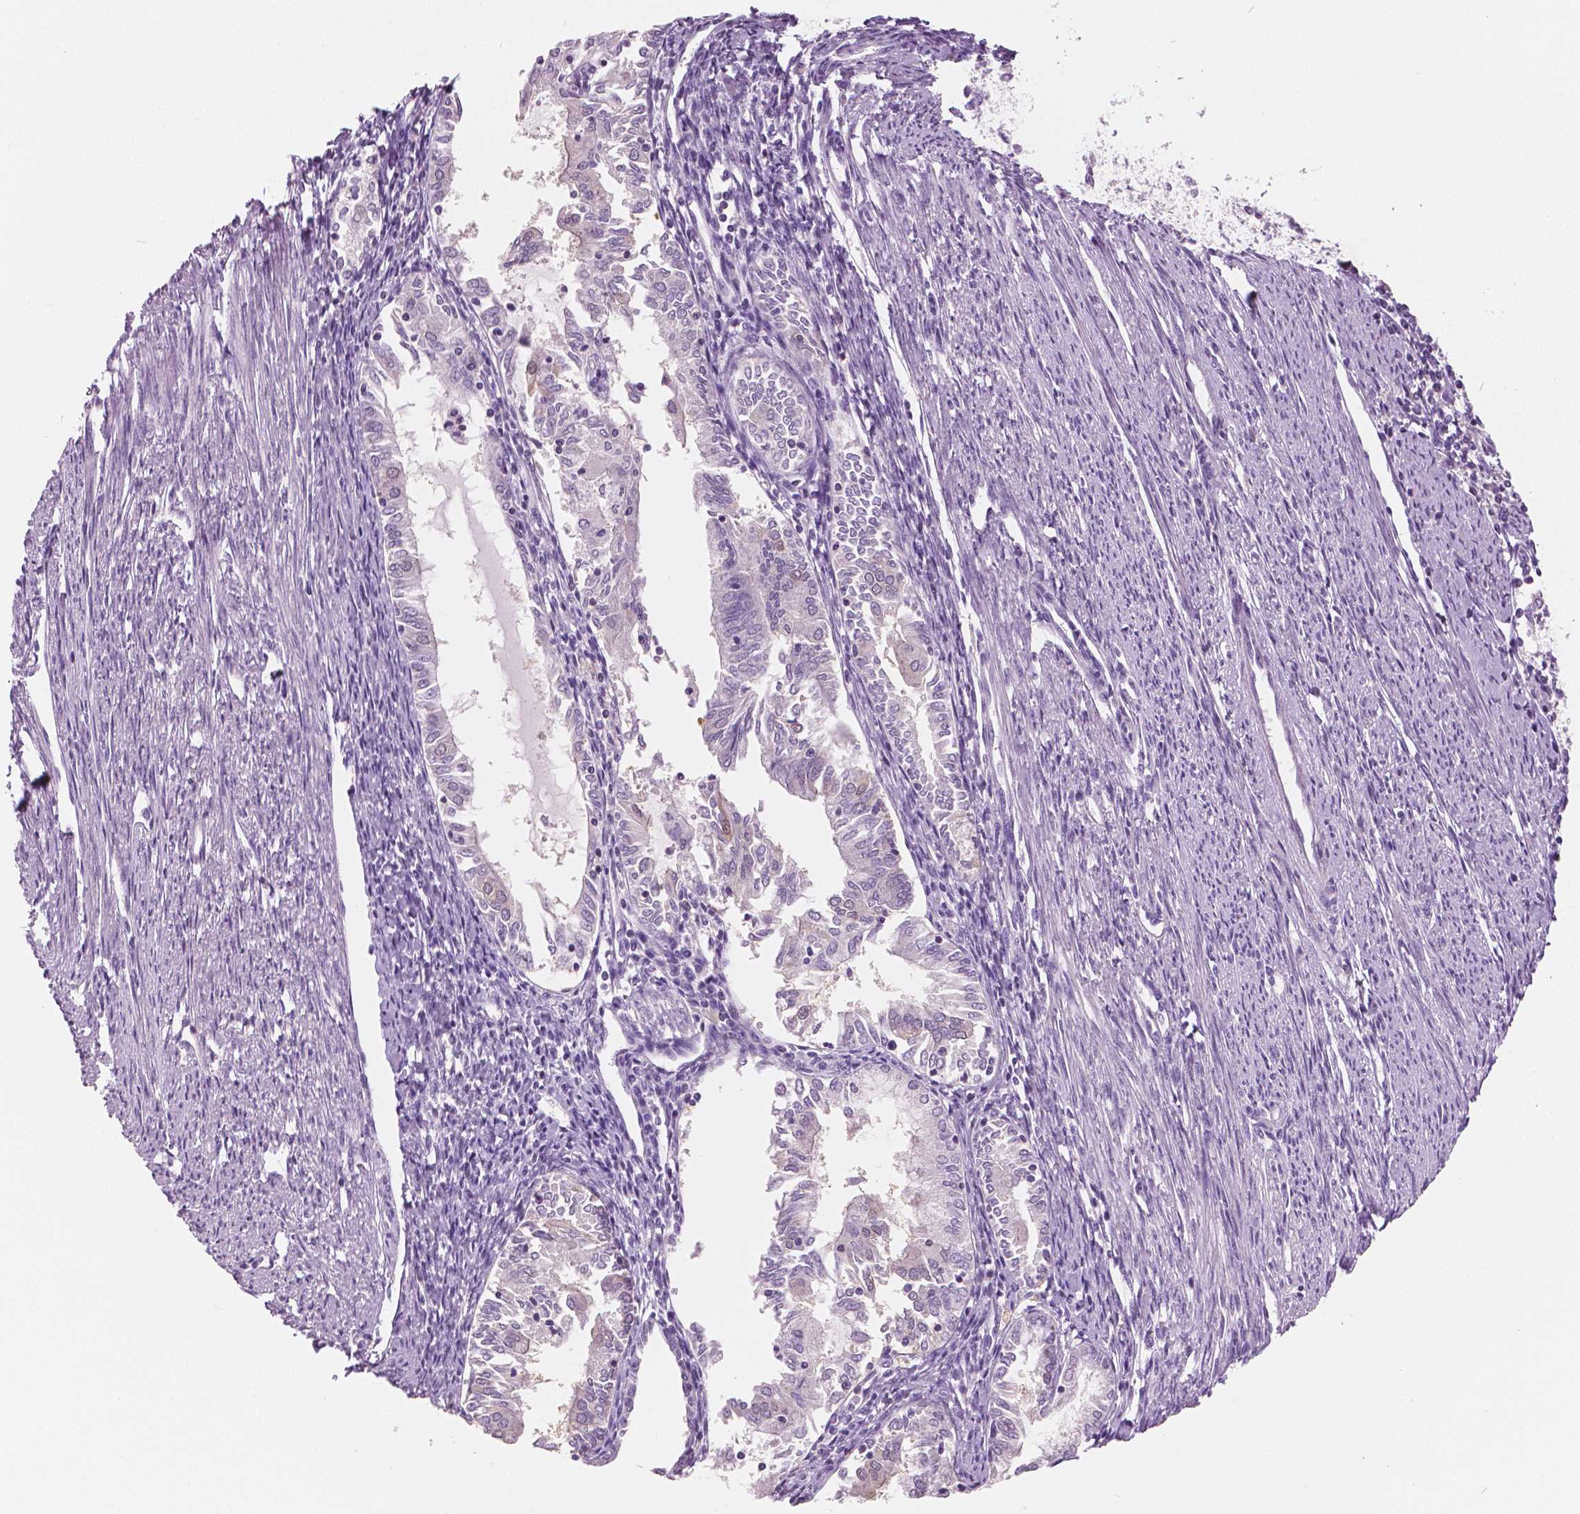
{"staining": {"intensity": "negative", "quantity": "none", "location": "none"}, "tissue": "endometrial cancer", "cell_type": "Tumor cells", "image_type": "cancer", "snomed": [{"axis": "morphology", "description": "Adenocarcinoma, NOS"}, {"axis": "topography", "description": "Endometrium"}], "caption": "Protein analysis of adenocarcinoma (endometrial) displays no significant positivity in tumor cells.", "gene": "GALM", "patient": {"sex": "female", "age": 79}}